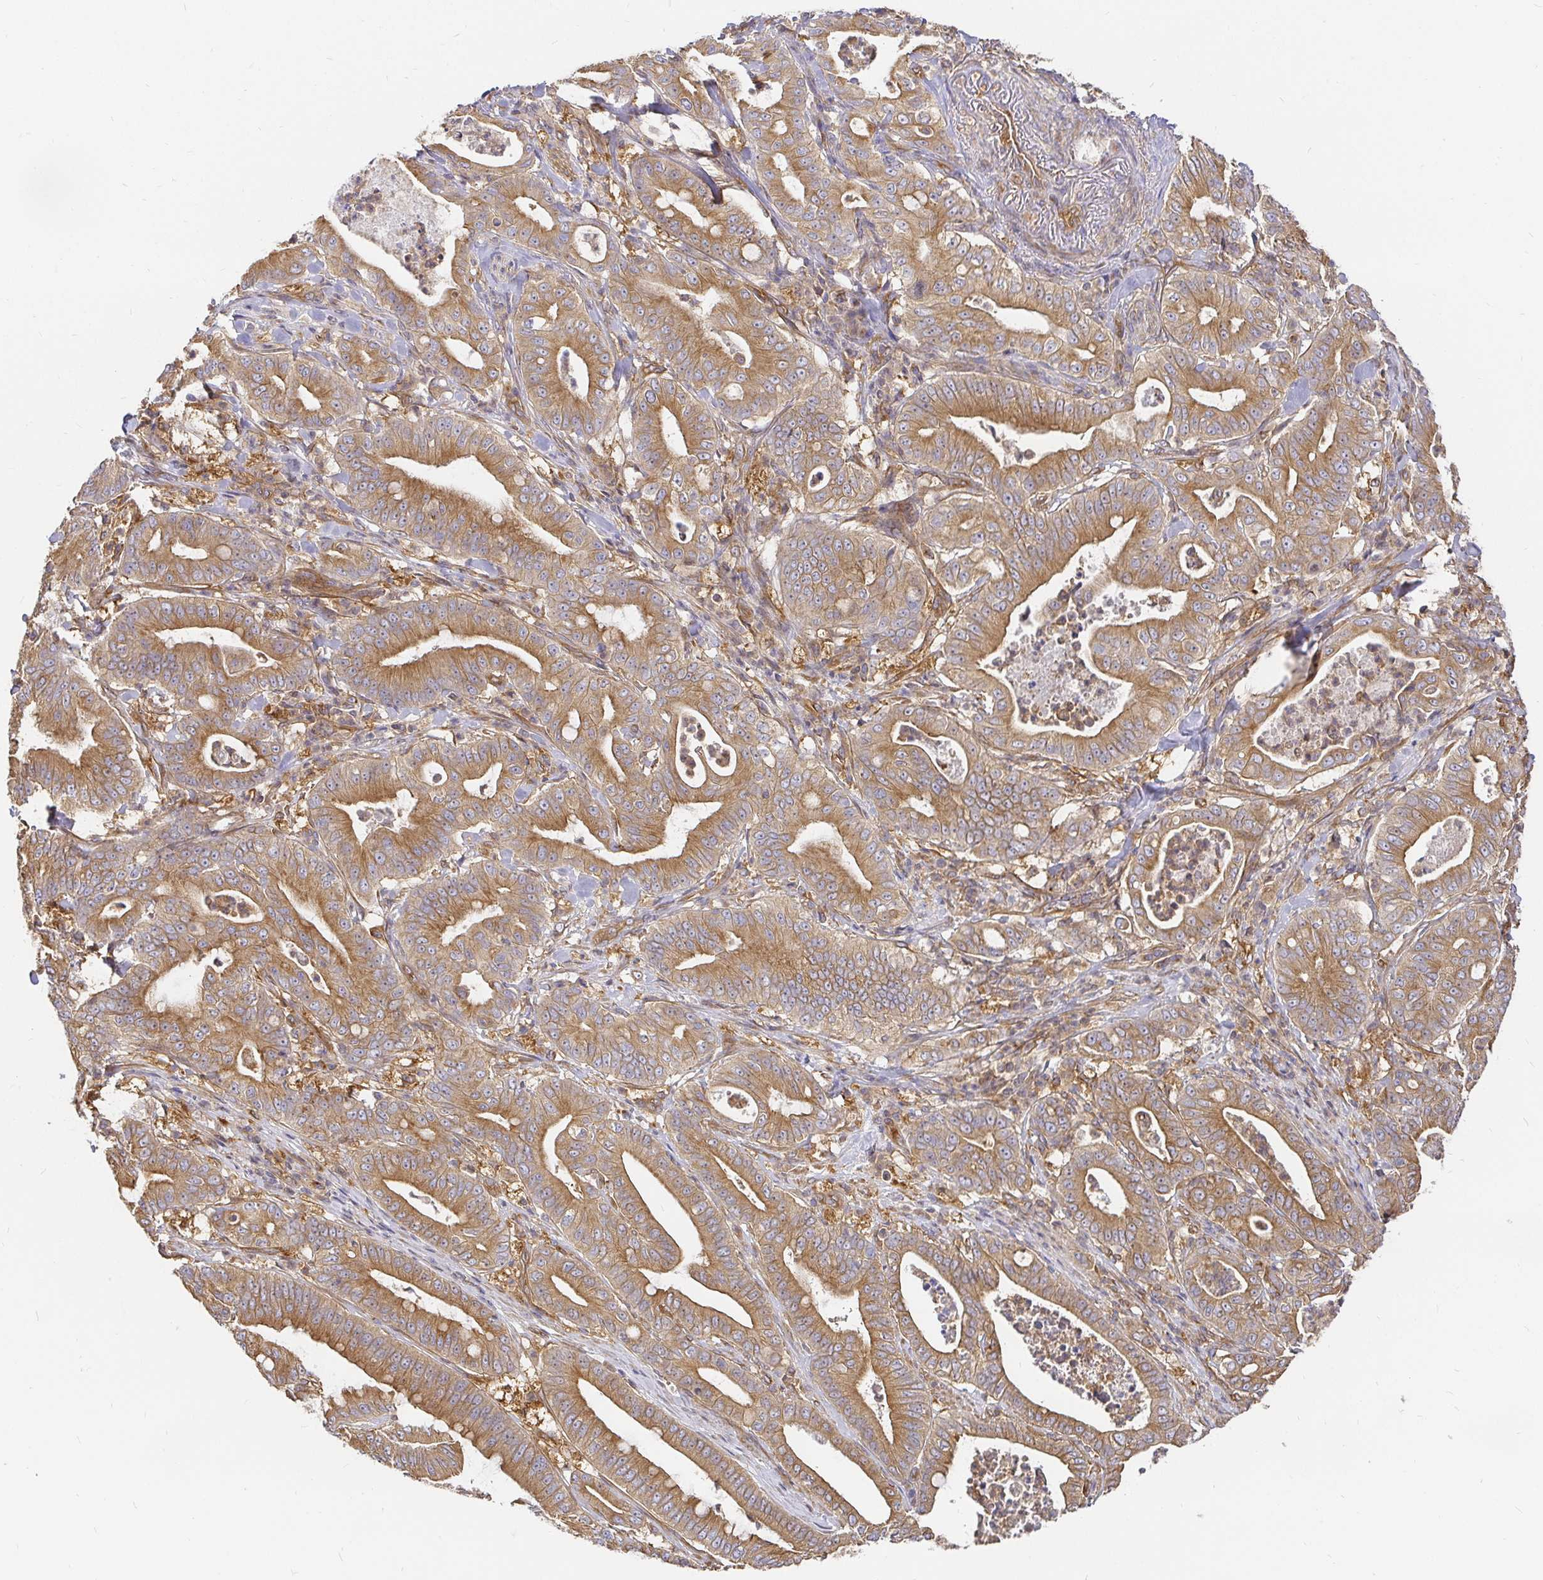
{"staining": {"intensity": "moderate", "quantity": ">75%", "location": "cytoplasmic/membranous"}, "tissue": "pancreatic cancer", "cell_type": "Tumor cells", "image_type": "cancer", "snomed": [{"axis": "morphology", "description": "Adenocarcinoma, NOS"}, {"axis": "topography", "description": "Pancreas"}], "caption": "A high-resolution histopathology image shows IHC staining of adenocarcinoma (pancreatic), which demonstrates moderate cytoplasmic/membranous expression in approximately >75% of tumor cells. (Brightfield microscopy of DAB IHC at high magnification).", "gene": "KIF5B", "patient": {"sex": "male", "age": 71}}